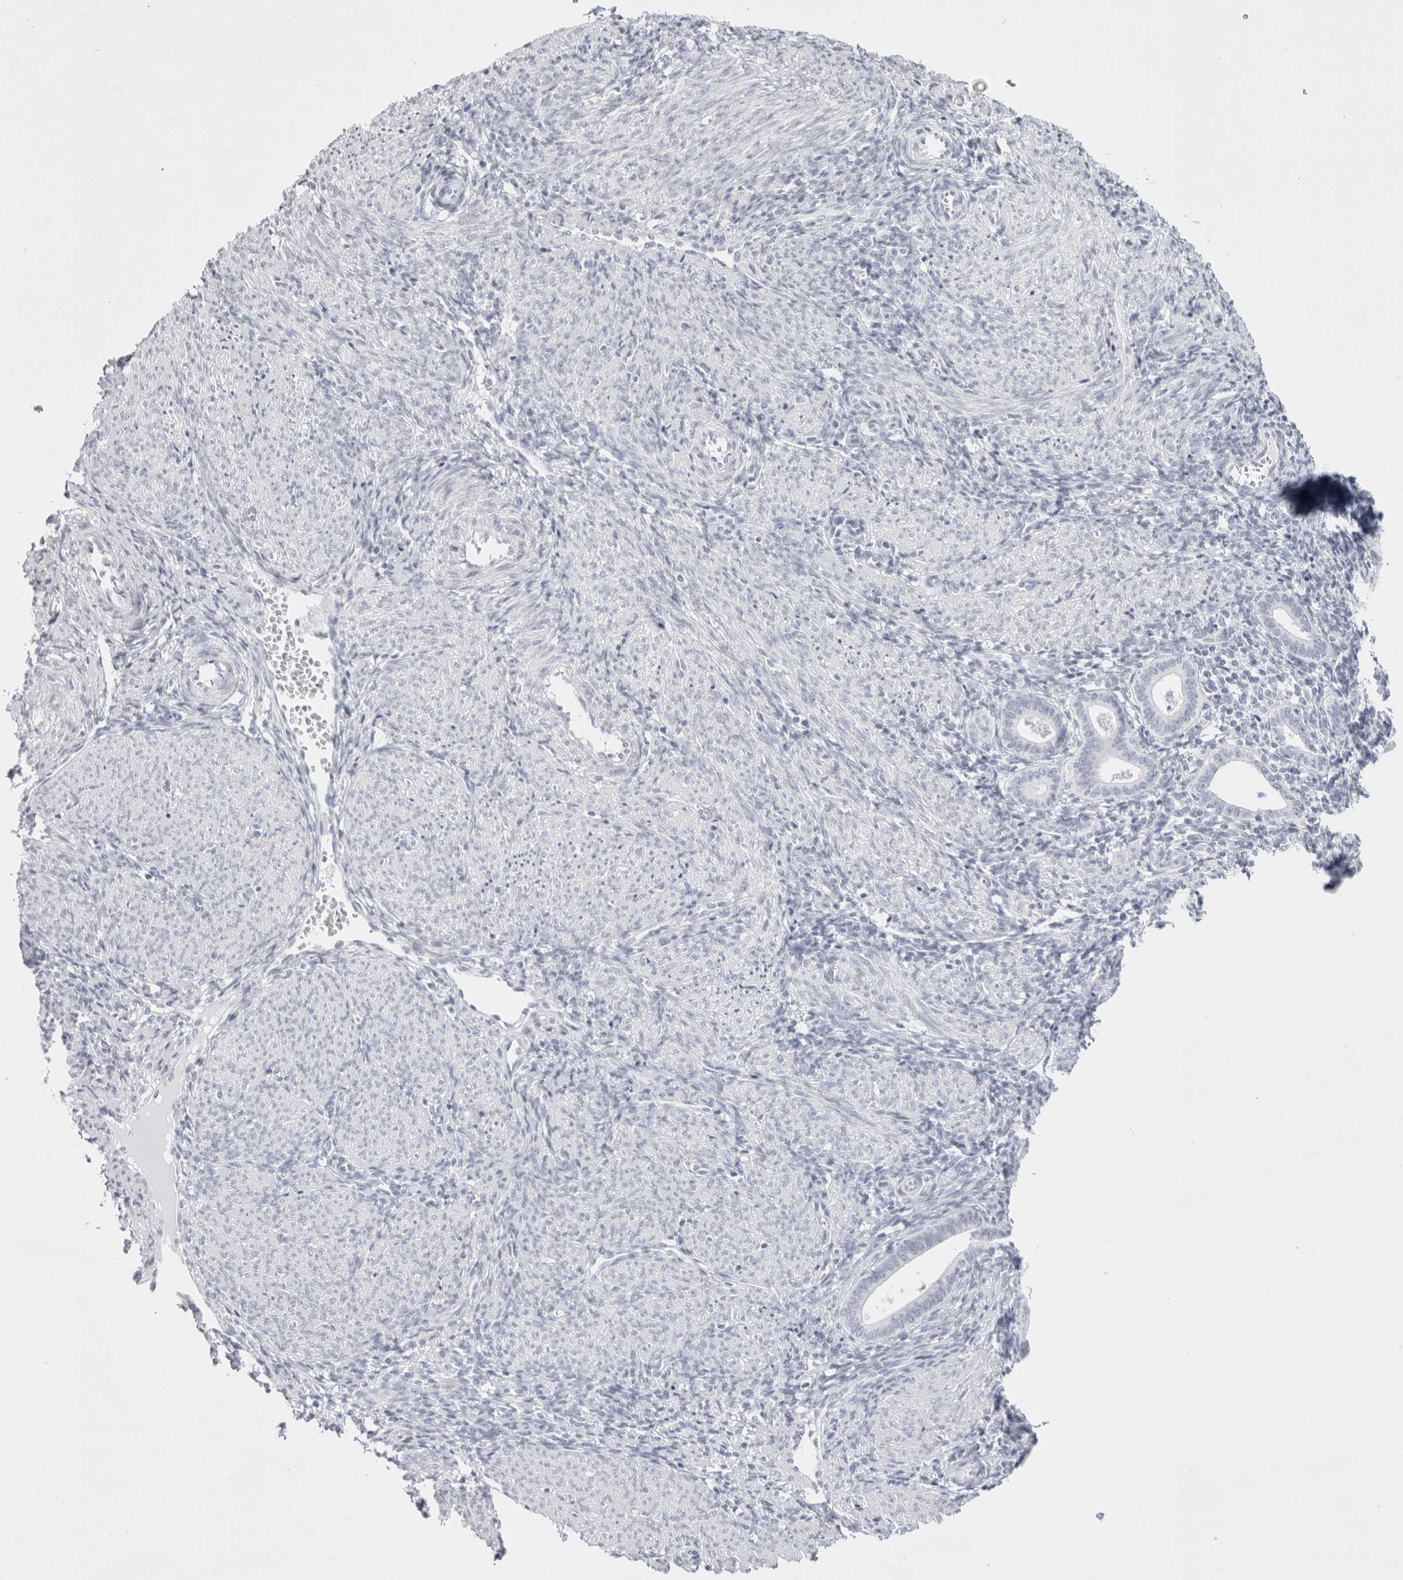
{"staining": {"intensity": "negative", "quantity": "none", "location": "none"}, "tissue": "endometrium", "cell_type": "Cells in endometrial stroma", "image_type": "normal", "snomed": [{"axis": "morphology", "description": "Normal tissue, NOS"}, {"axis": "topography", "description": "Uterus"}, {"axis": "topography", "description": "Endometrium"}], "caption": "Unremarkable endometrium was stained to show a protein in brown. There is no significant positivity in cells in endometrial stroma. (Stains: DAB immunohistochemistry with hematoxylin counter stain, Microscopy: brightfield microscopy at high magnification).", "gene": "GARIN1A", "patient": {"sex": "female", "age": 33}}